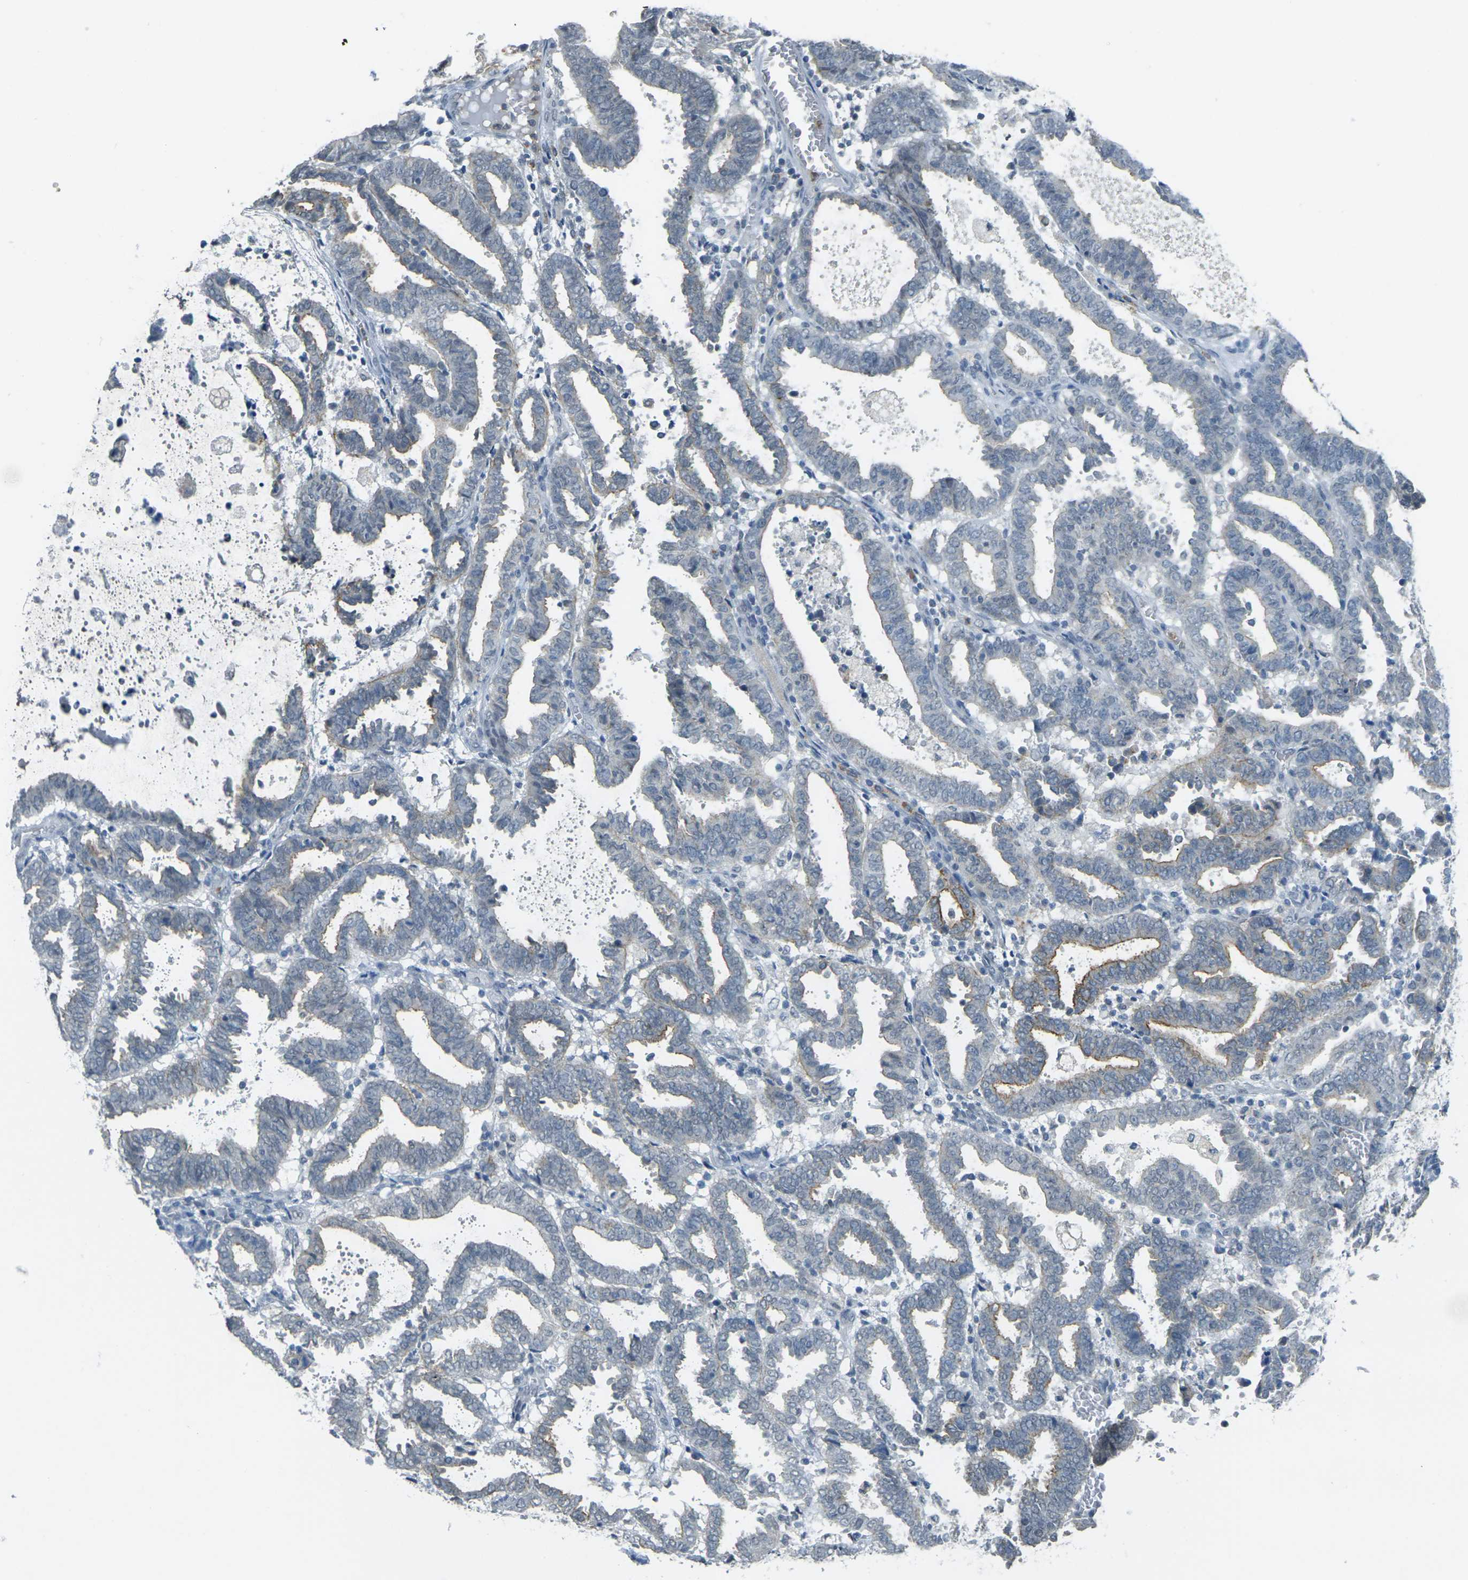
{"staining": {"intensity": "moderate", "quantity": "25%-75%", "location": "cytoplasmic/membranous"}, "tissue": "endometrial cancer", "cell_type": "Tumor cells", "image_type": "cancer", "snomed": [{"axis": "morphology", "description": "Adenocarcinoma, NOS"}, {"axis": "topography", "description": "Uterus"}], "caption": "DAB (3,3'-diaminobenzidine) immunohistochemical staining of human endometrial cancer reveals moderate cytoplasmic/membranous protein expression in approximately 25%-75% of tumor cells. The staining was performed using DAB (3,3'-diaminobenzidine), with brown indicating positive protein expression. Nuclei are stained blue with hematoxylin.", "gene": "SPTBN2", "patient": {"sex": "female", "age": 83}}